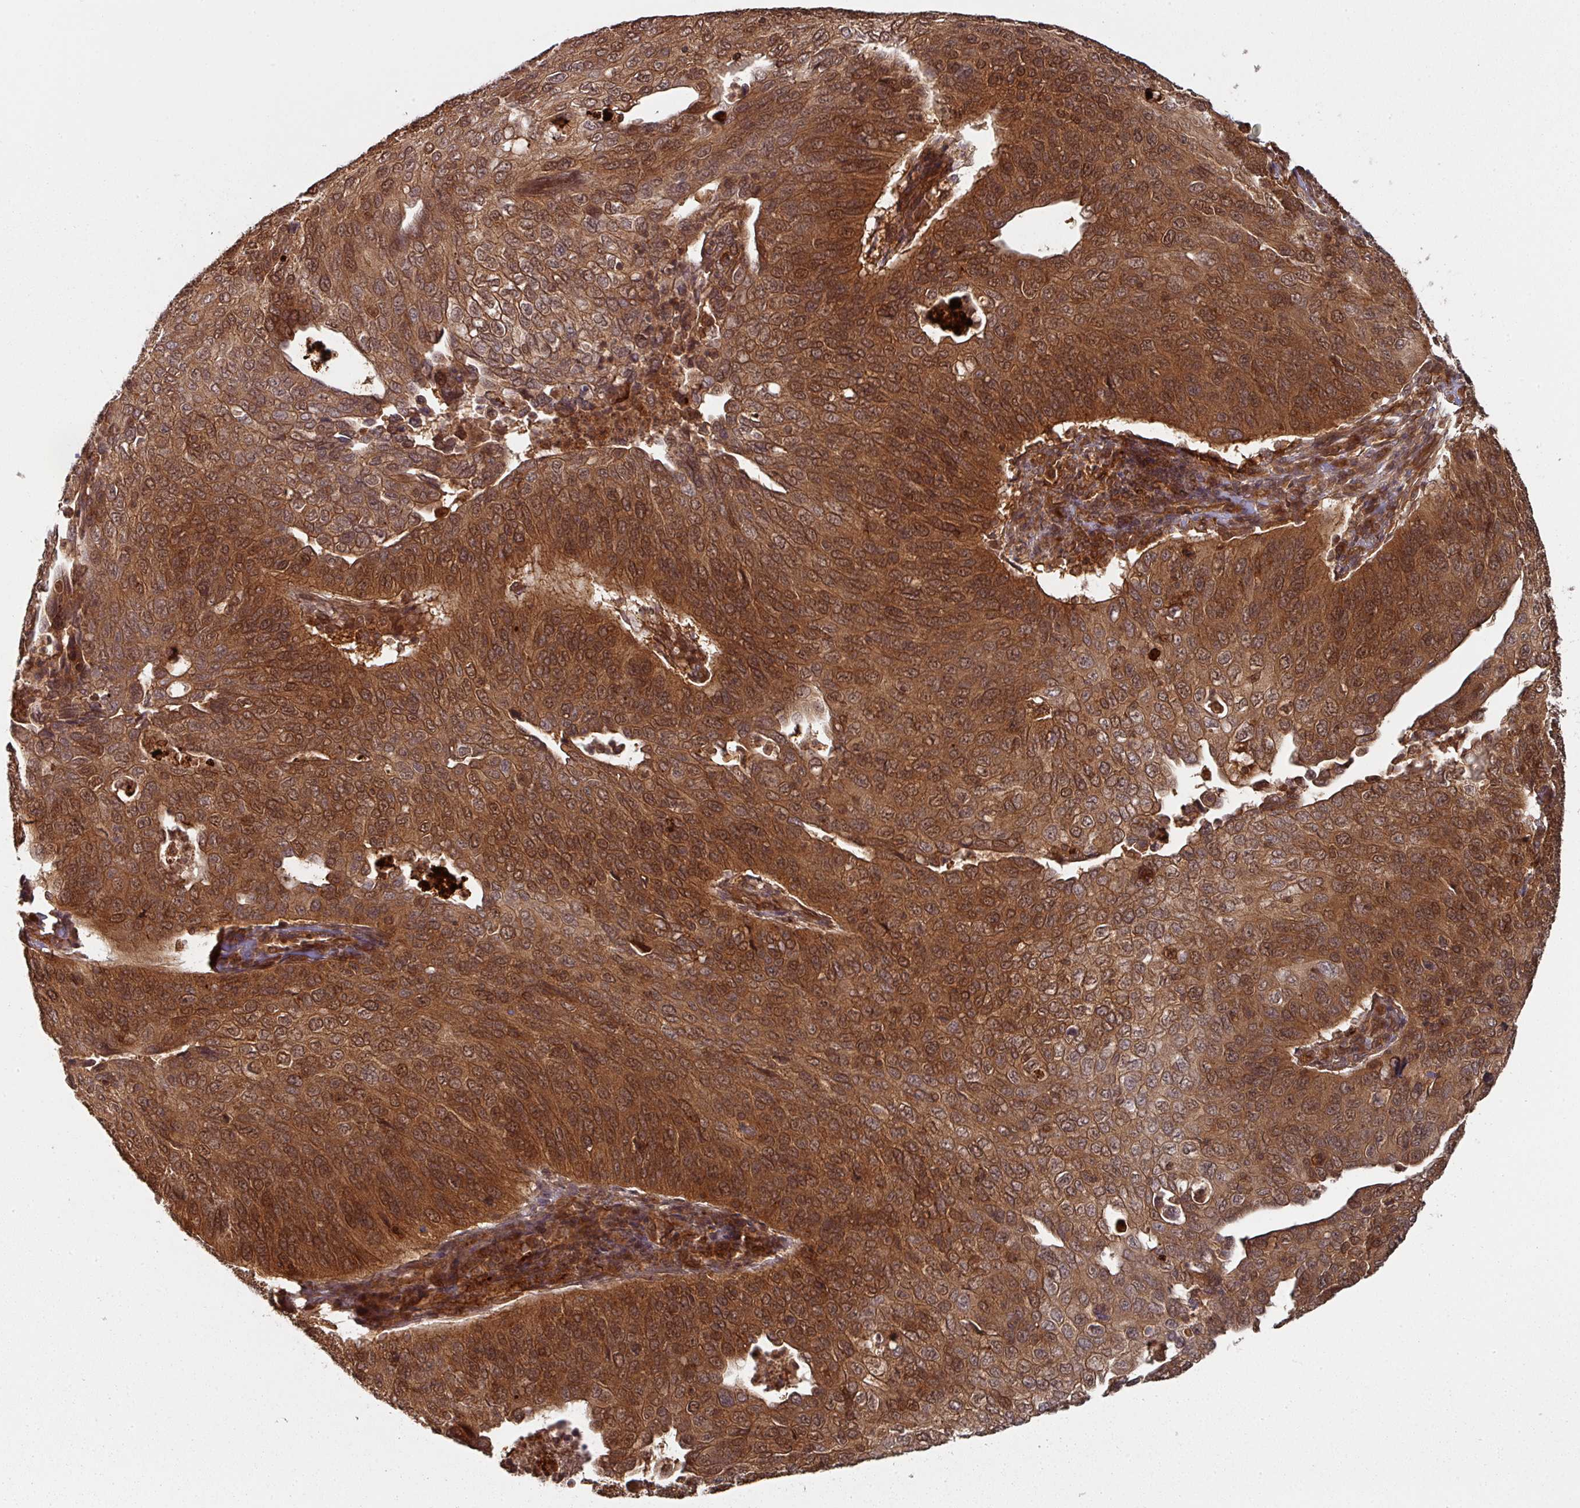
{"staining": {"intensity": "strong", "quantity": ">75%", "location": "cytoplasmic/membranous,nuclear"}, "tissue": "cervical cancer", "cell_type": "Tumor cells", "image_type": "cancer", "snomed": [{"axis": "morphology", "description": "Squamous cell carcinoma, NOS"}, {"axis": "topography", "description": "Cervix"}], "caption": "This is an image of immunohistochemistry (IHC) staining of squamous cell carcinoma (cervical), which shows strong positivity in the cytoplasmic/membranous and nuclear of tumor cells.", "gene": "EIF4EBP2", "patient": {"sex": "female", "age": 36}}